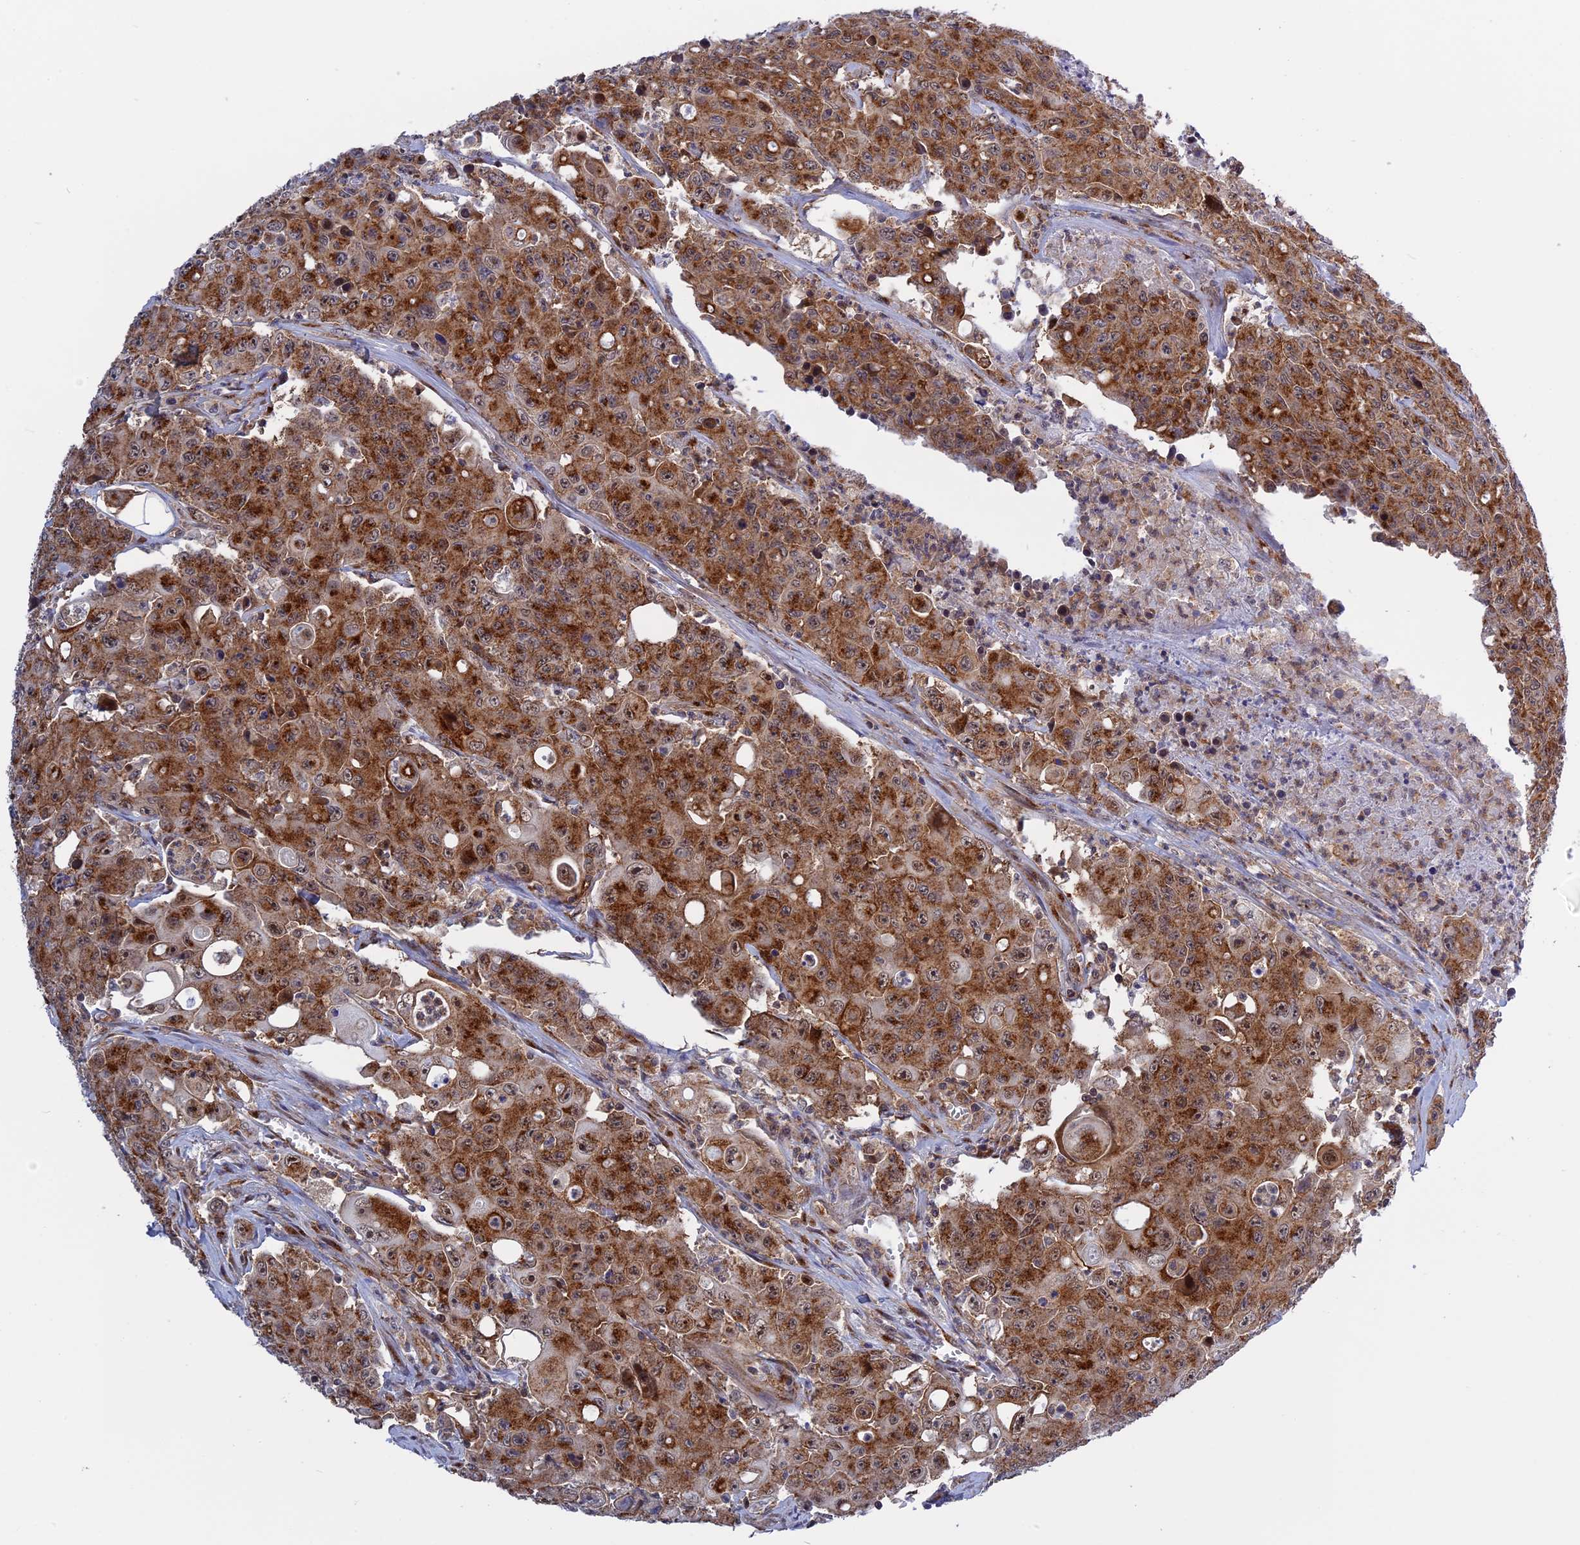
{"staining": {"intensity": "strong", "quantity": ">75%", "location": "cytoplasmic/membranous"}, "tissue": "colorectal cancer", "cell_type": "Tumor cells", "image_type": "cancer", "snomed": [{"axis": "morphology", "description": "Adenocarcinoma, NOS"}, {"axis": "topography", "description": "Colon"}], "caption": "DAB (3,3'-diaminobenzidine) immunohistochemical staining of human colorectal adenocarcinoma displays strong cytoplasmic/membranous protein staining in approximately >75% of tumor cells.", "gene": "CLINT1", "patient": {"sex": "male", "age": 51}}